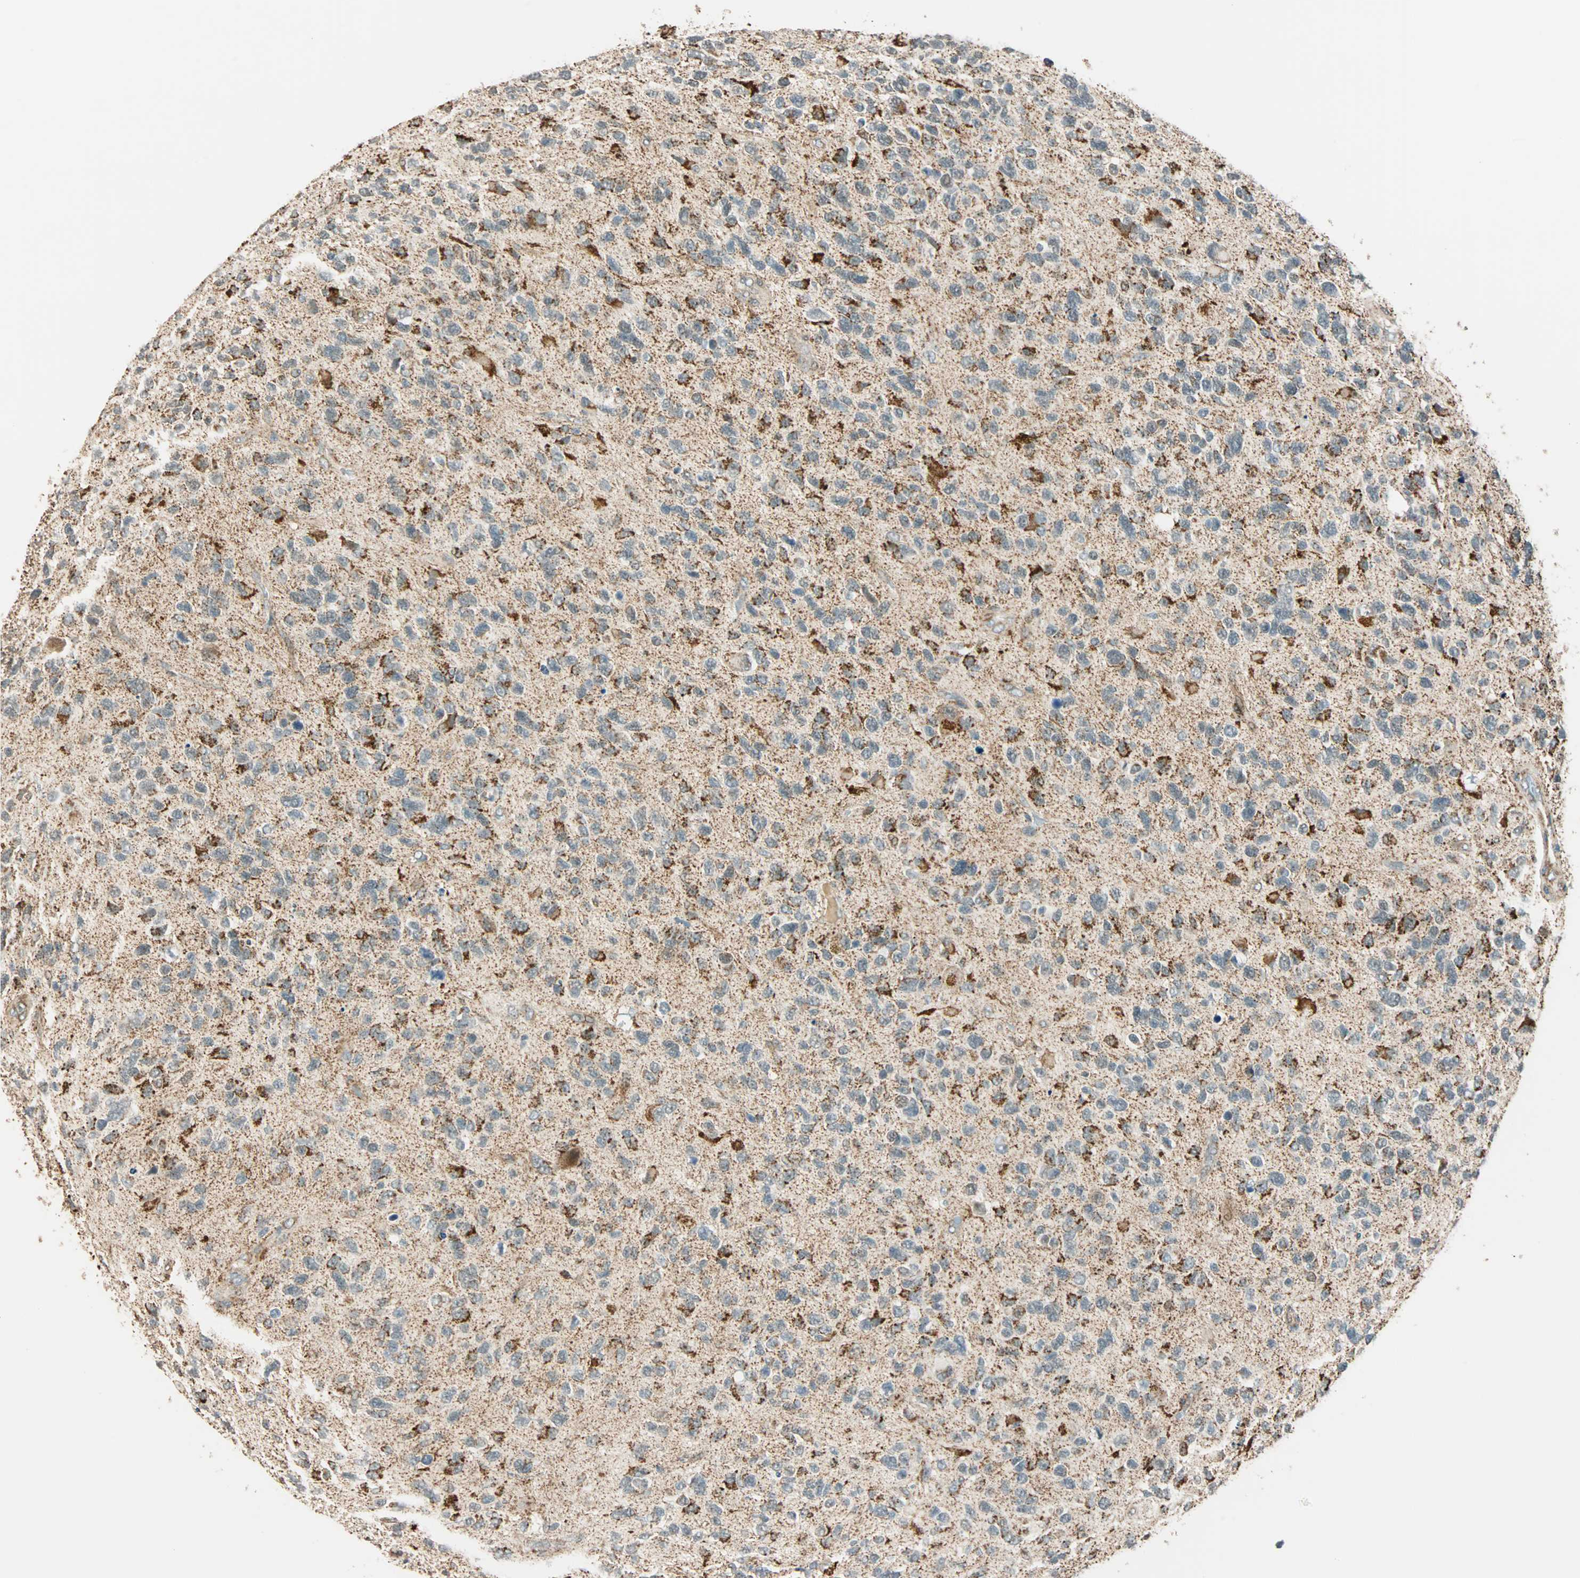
{"staining": {"intensity": "moderate", "quantity": "<25%", "location": "cytoplasmic/membranous"}, "tissue": "glioma", "cell_type": "Tumor cells", "image_type": "cancer", "snomed": [{"axis": "morphology", "description": "Glioma, malignant, High grade"}, {"axis": "topography", "description": "Brain"}], "caption": "An immunohistochemistry photomicrograph of tumor tissue is shown. Protein staining in brown labels moderate cytoplasmic/membranous positivity in glioma within tumor cells.", "gene": "SPRY4", "patient": {"sex": "female", "age": 58}}